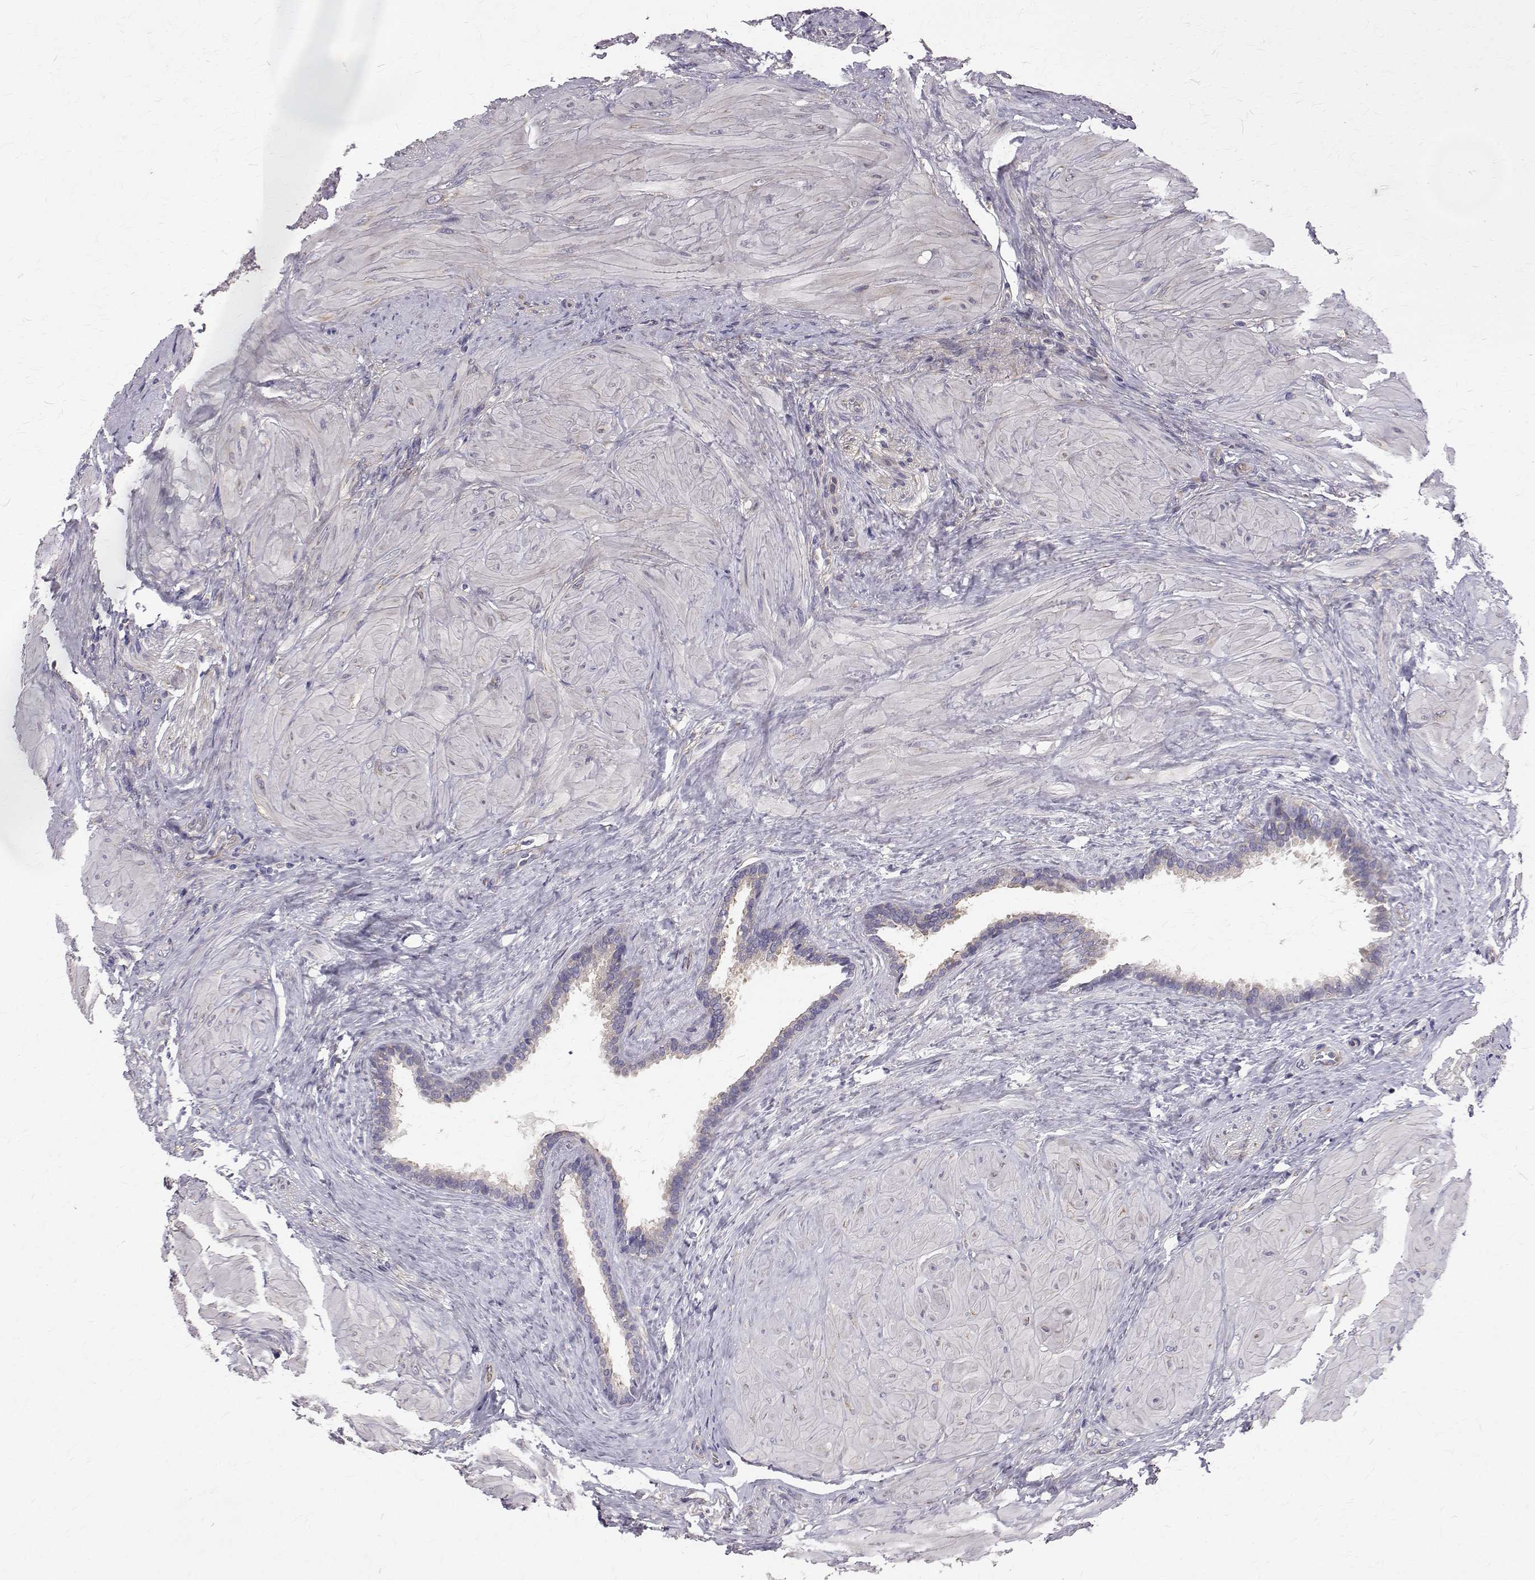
{"staining": {"intensity": "weak", "quantity": "25%-75%", "location": "cytoplasmic/membranous"}, "tissue": "seminal vesicle", "cell_type": "Glandular cells", "image_type": "normal", "snomed": [{"axis": "morphology", "description": "Normal tissue, NOS"}, {"axis": "topography", "description": "Seminal veicle"}], "caption": "Protein expression analysis of normal human seminal vesicle reveals weak cytoplasmic/membranous positivity in about 25%-75% of glandular cells. The staining was performed using DAB to visualize the protein expression in brown, while the nuclei were stained in blue with hematoxylin (Magnification: 20x).", "gene": "ARFGAP1", "patient": {"sex": "male", "age": 57}}